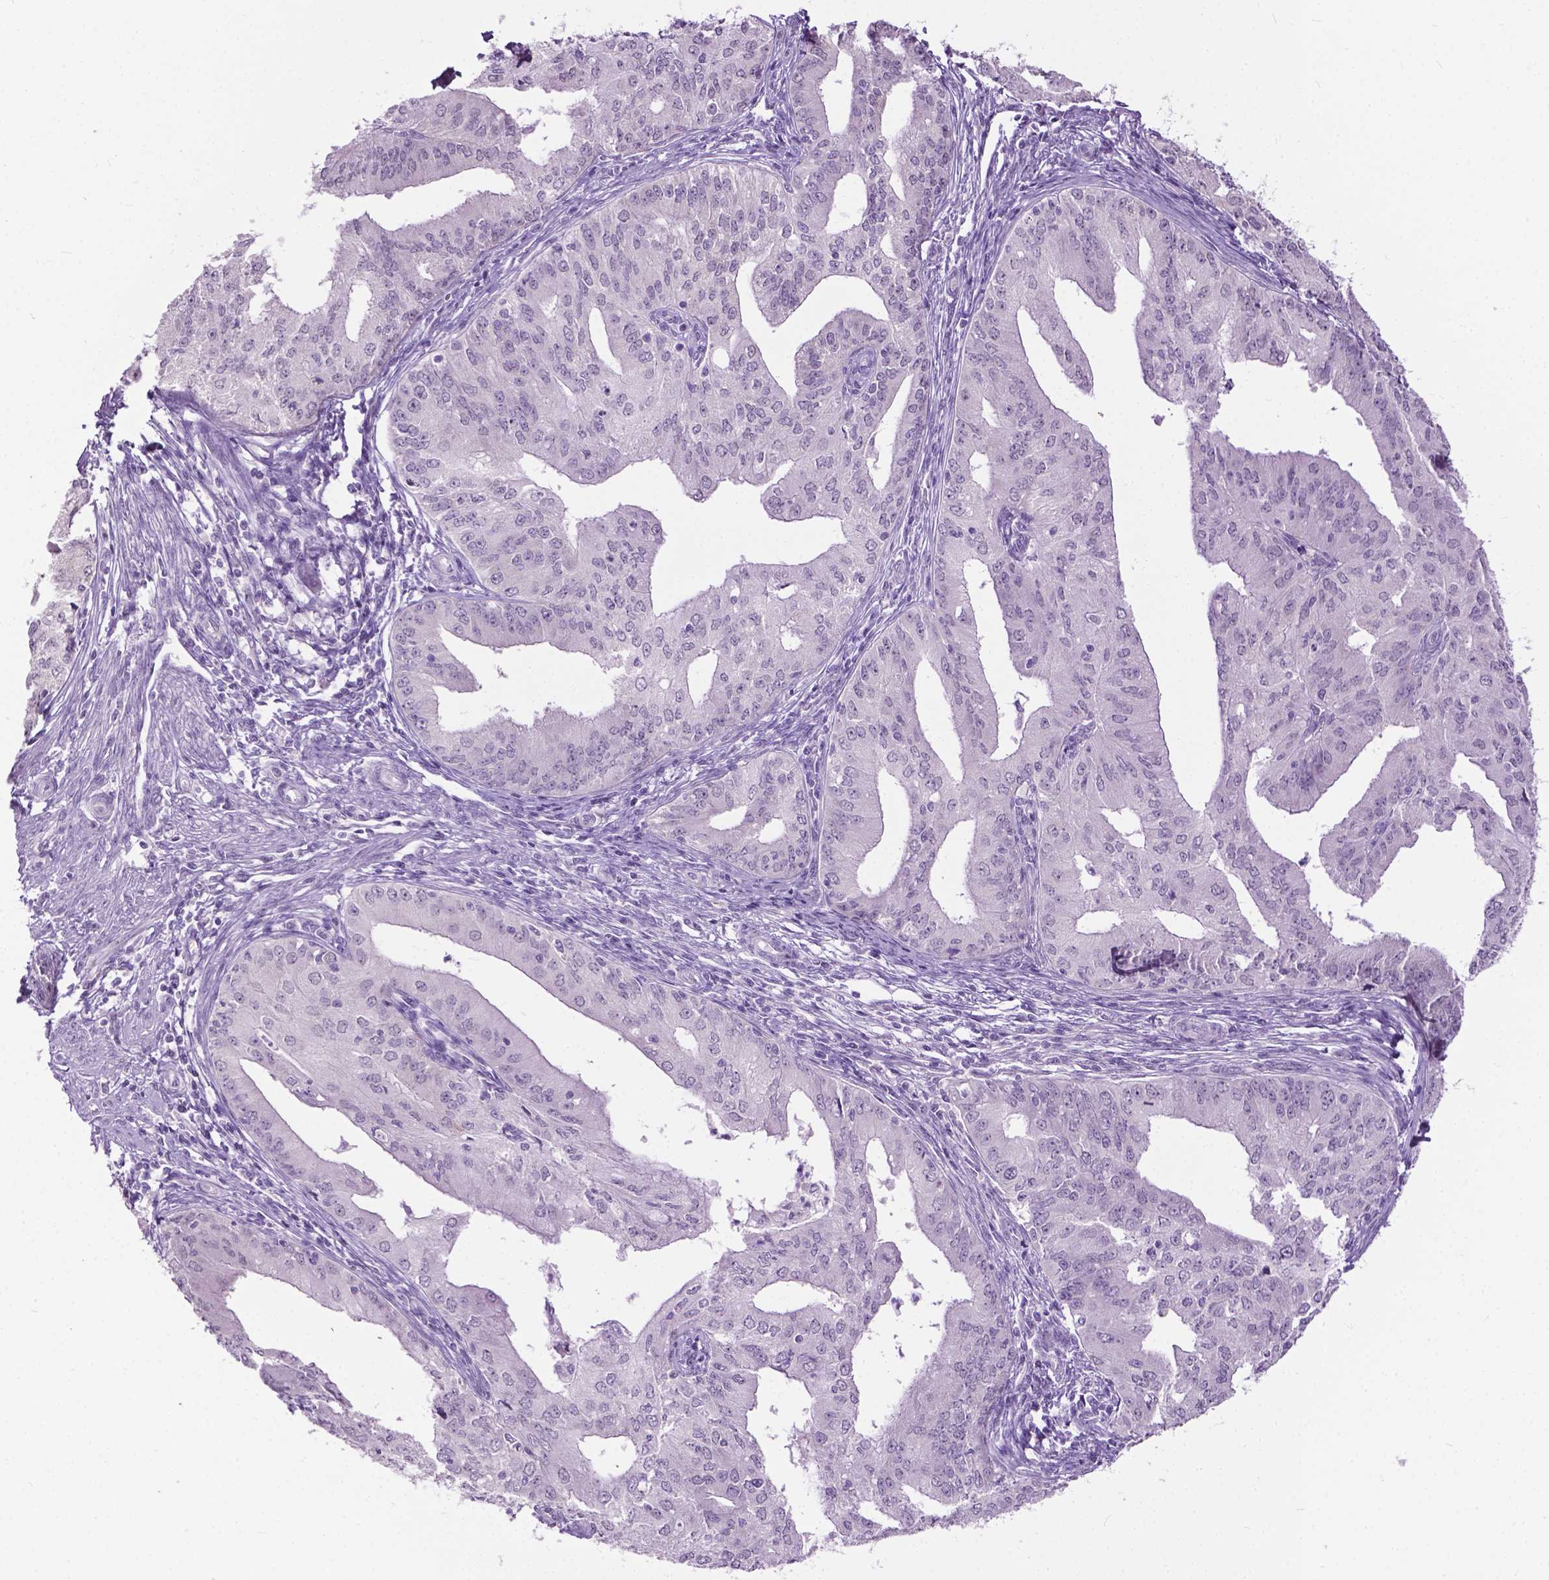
{"staining": {"intensity": "negative", "quantity": "none", "location": "none"}, "tissue": "endometrial cancer", "cell_type": "Tumor cells", "image_type": "cancer", "snomed": [{"axis": "morphology", "description": "Adenocarcinoma, NOS"}, {"axis": "topography", "description": "Endometrium"}], "caption": "There is no significant positivity in tumor cells of endometrial cancer (adenocarcinoma).", "gene": "GPR37L1", "patient": {"sex": "female", "age": 50}}